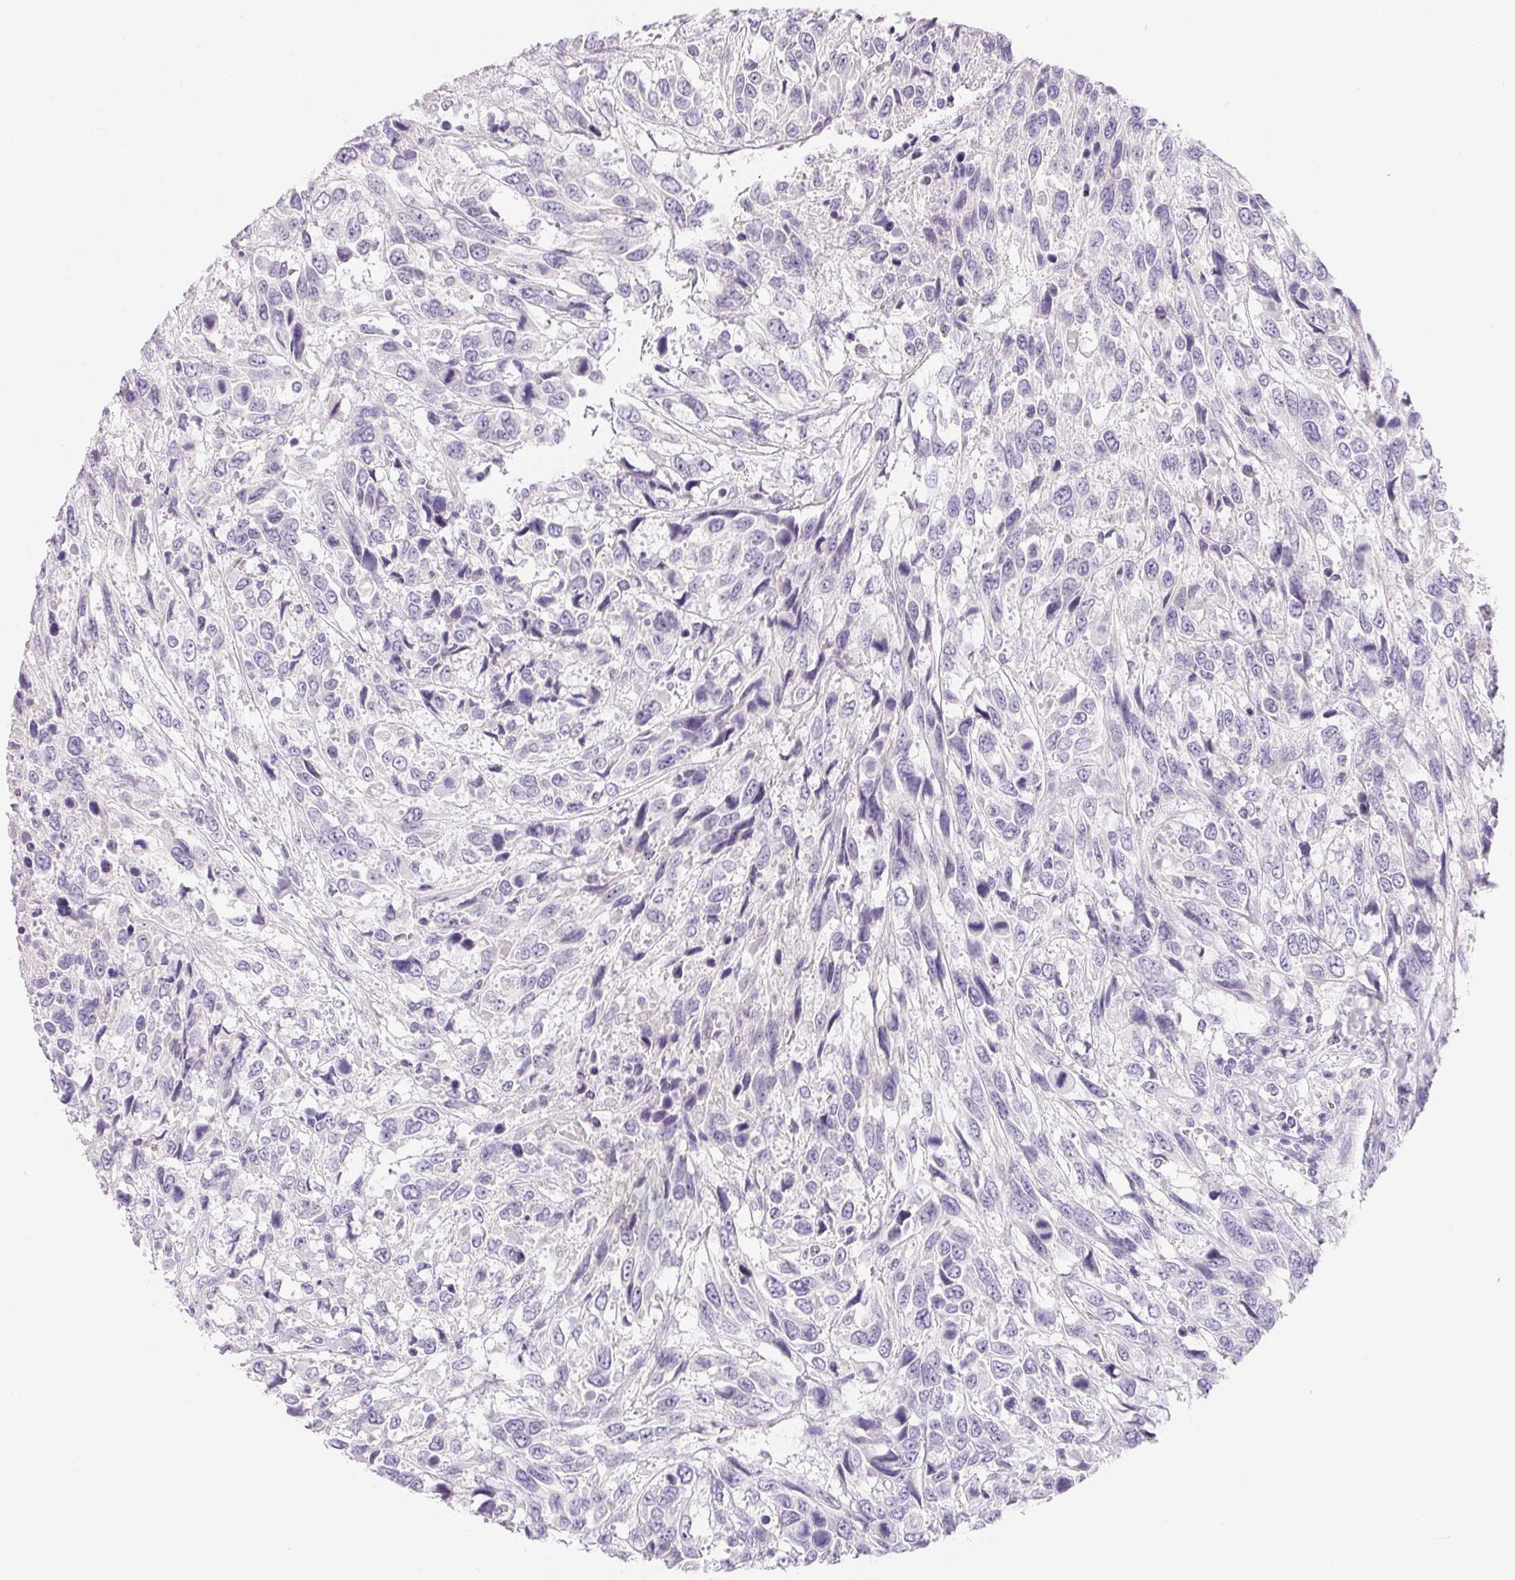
{"staining": {"intensity": "negative", "quantity": "none", "location": "none"}, "tissue": "urothelial cancer", "cell_type": "Tumor cells", "image_type": "cancer", "snomed": [{"axis": "morphology", "description": "Urothelial carcinoma, High grade"}, {"axis": "topography", "description": "Urinary bladder"}], "caption": "Immunohistochemistry micrograph of neoplastic tissue: human urothelial cancer stained with DAB reveals no significant protein staining in tumor cells.", "gene": "SPACA5B", "patient": {"sex": "female", "age": 70}}